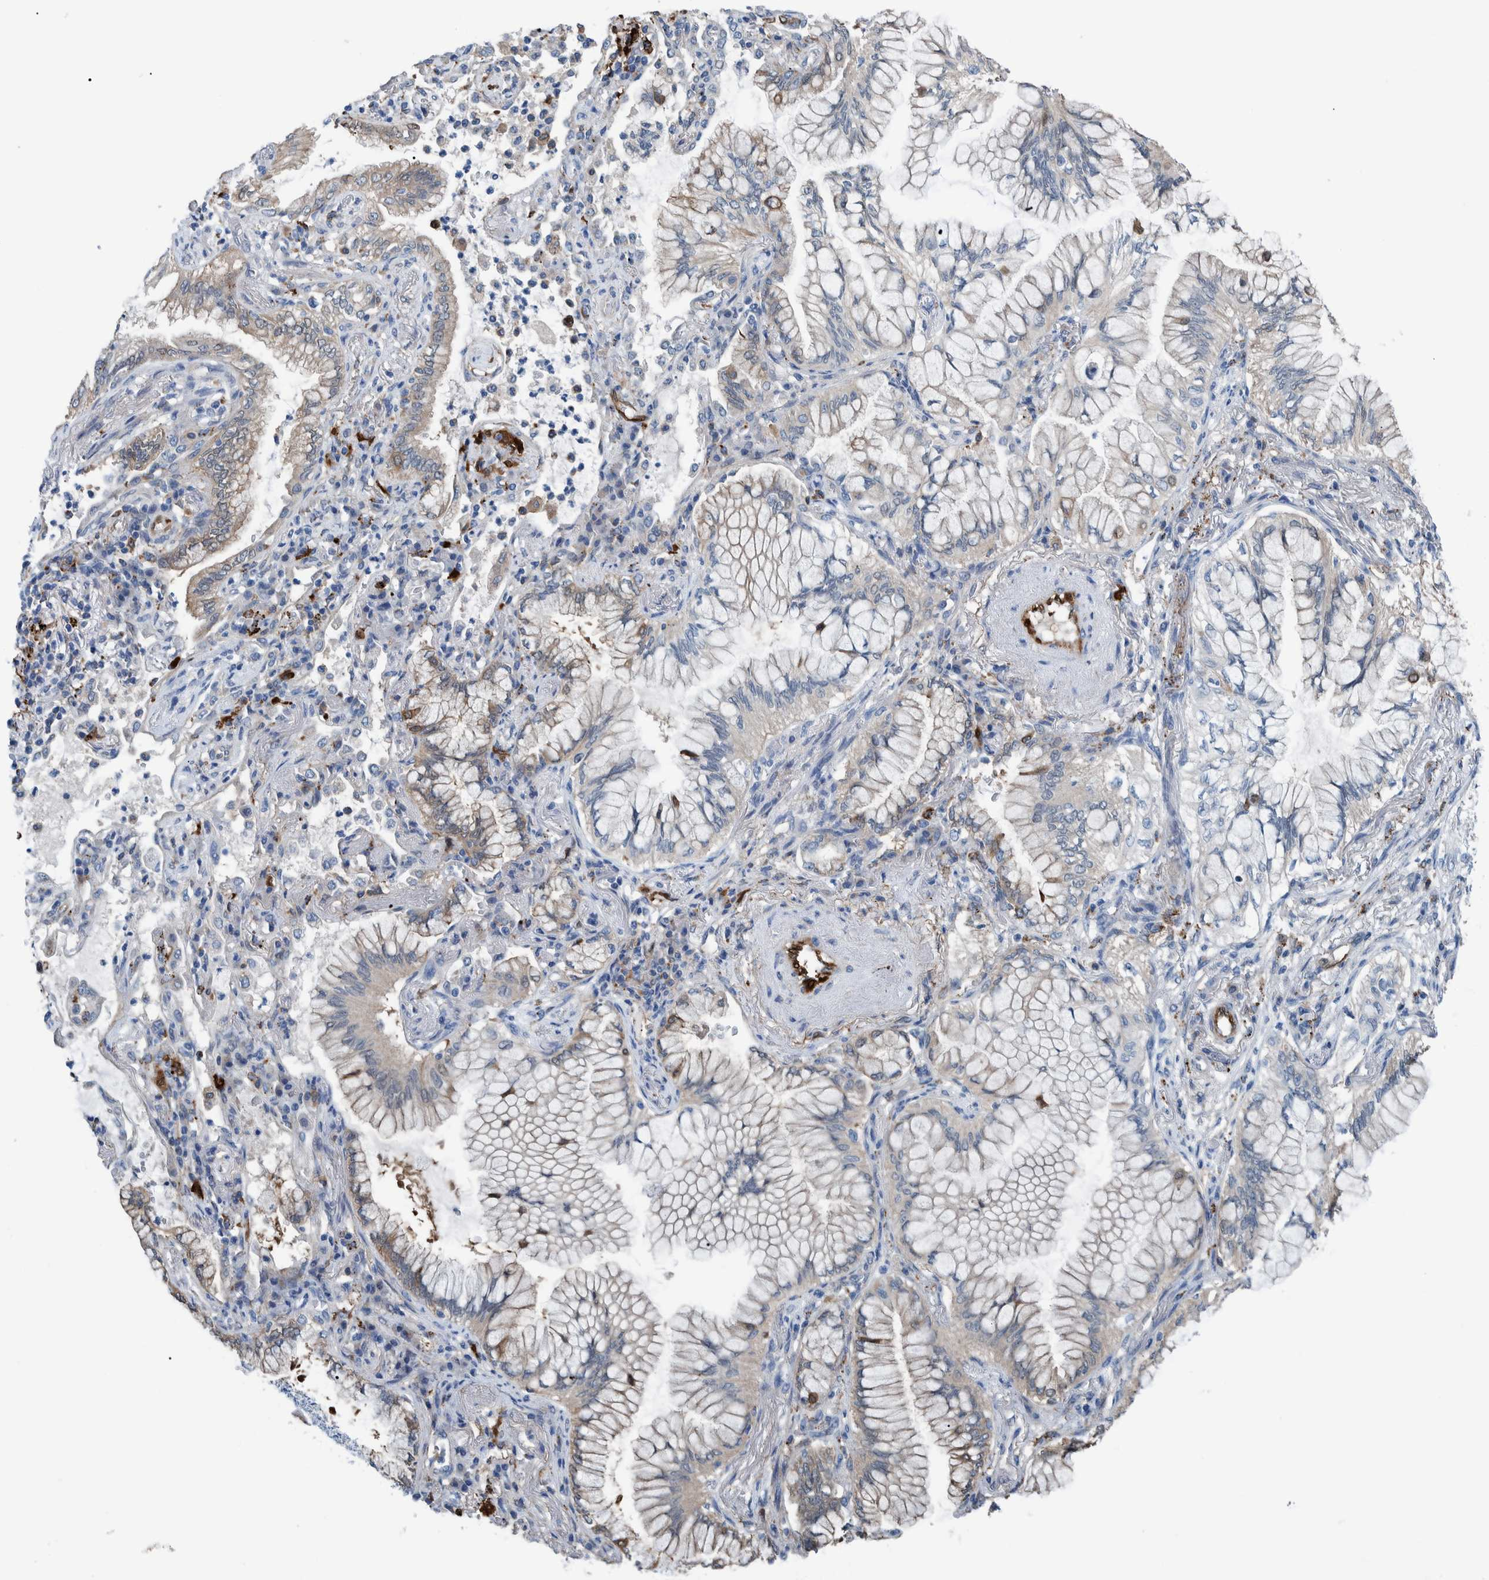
{"staining": {"intensity": "weak", "quantity": "<25%", "location": "cytoplasmic/membranous"}, "tissue": "lung cancer", "cell_type": "Tumor cells", "image_type": "cancer", "snomed": [{"axis": "morphology", "description": "Adenocarcinoma, NOS"}, {"axis": "topography", "description": "Lung"}], "caption": "Adenocarcinoma (lung) stained for a protein using IHC reveals no staining tumor cells.", "gene": "IDO1", "patient": {"sex": "female", "age": 70}}